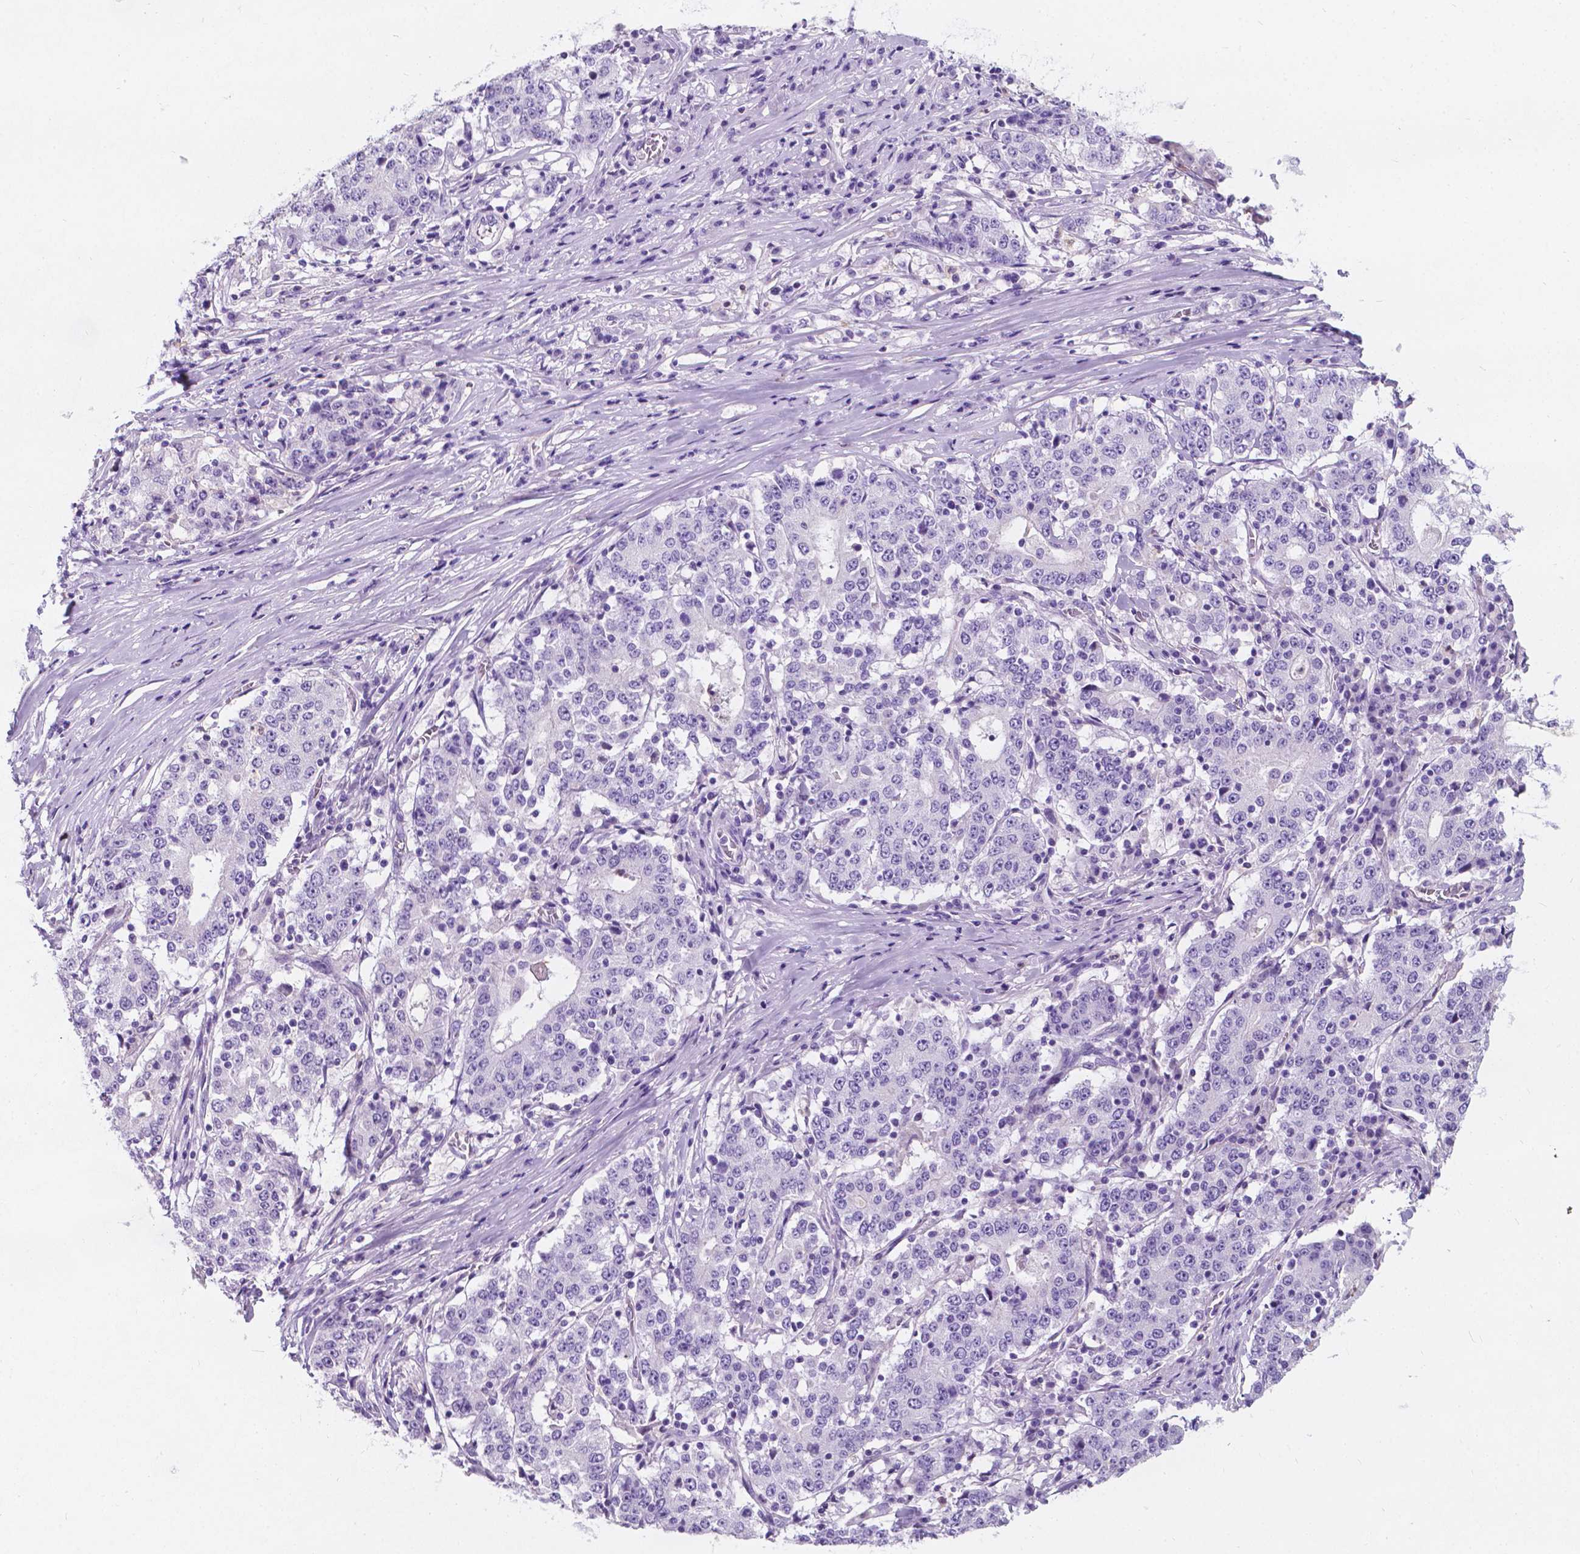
{"staining": {"intensity": "negative", "quantity": "none", "location": "none"}, "tissue": "stomach cancer", "cell_type": "Tumor cells", "image_type": "cancer", "snomed": [{"axis": "morphology", "description": "Adenocarcinoma, NOS"}, {"axis": "topography", "description": "Stomach"}], "caption": "An image of human stomach cancer (adenocarcinoma) is negative for staining in tumor cells.", "gene": "GNAO1", "patient": {"sex": "male", "age": 59}}